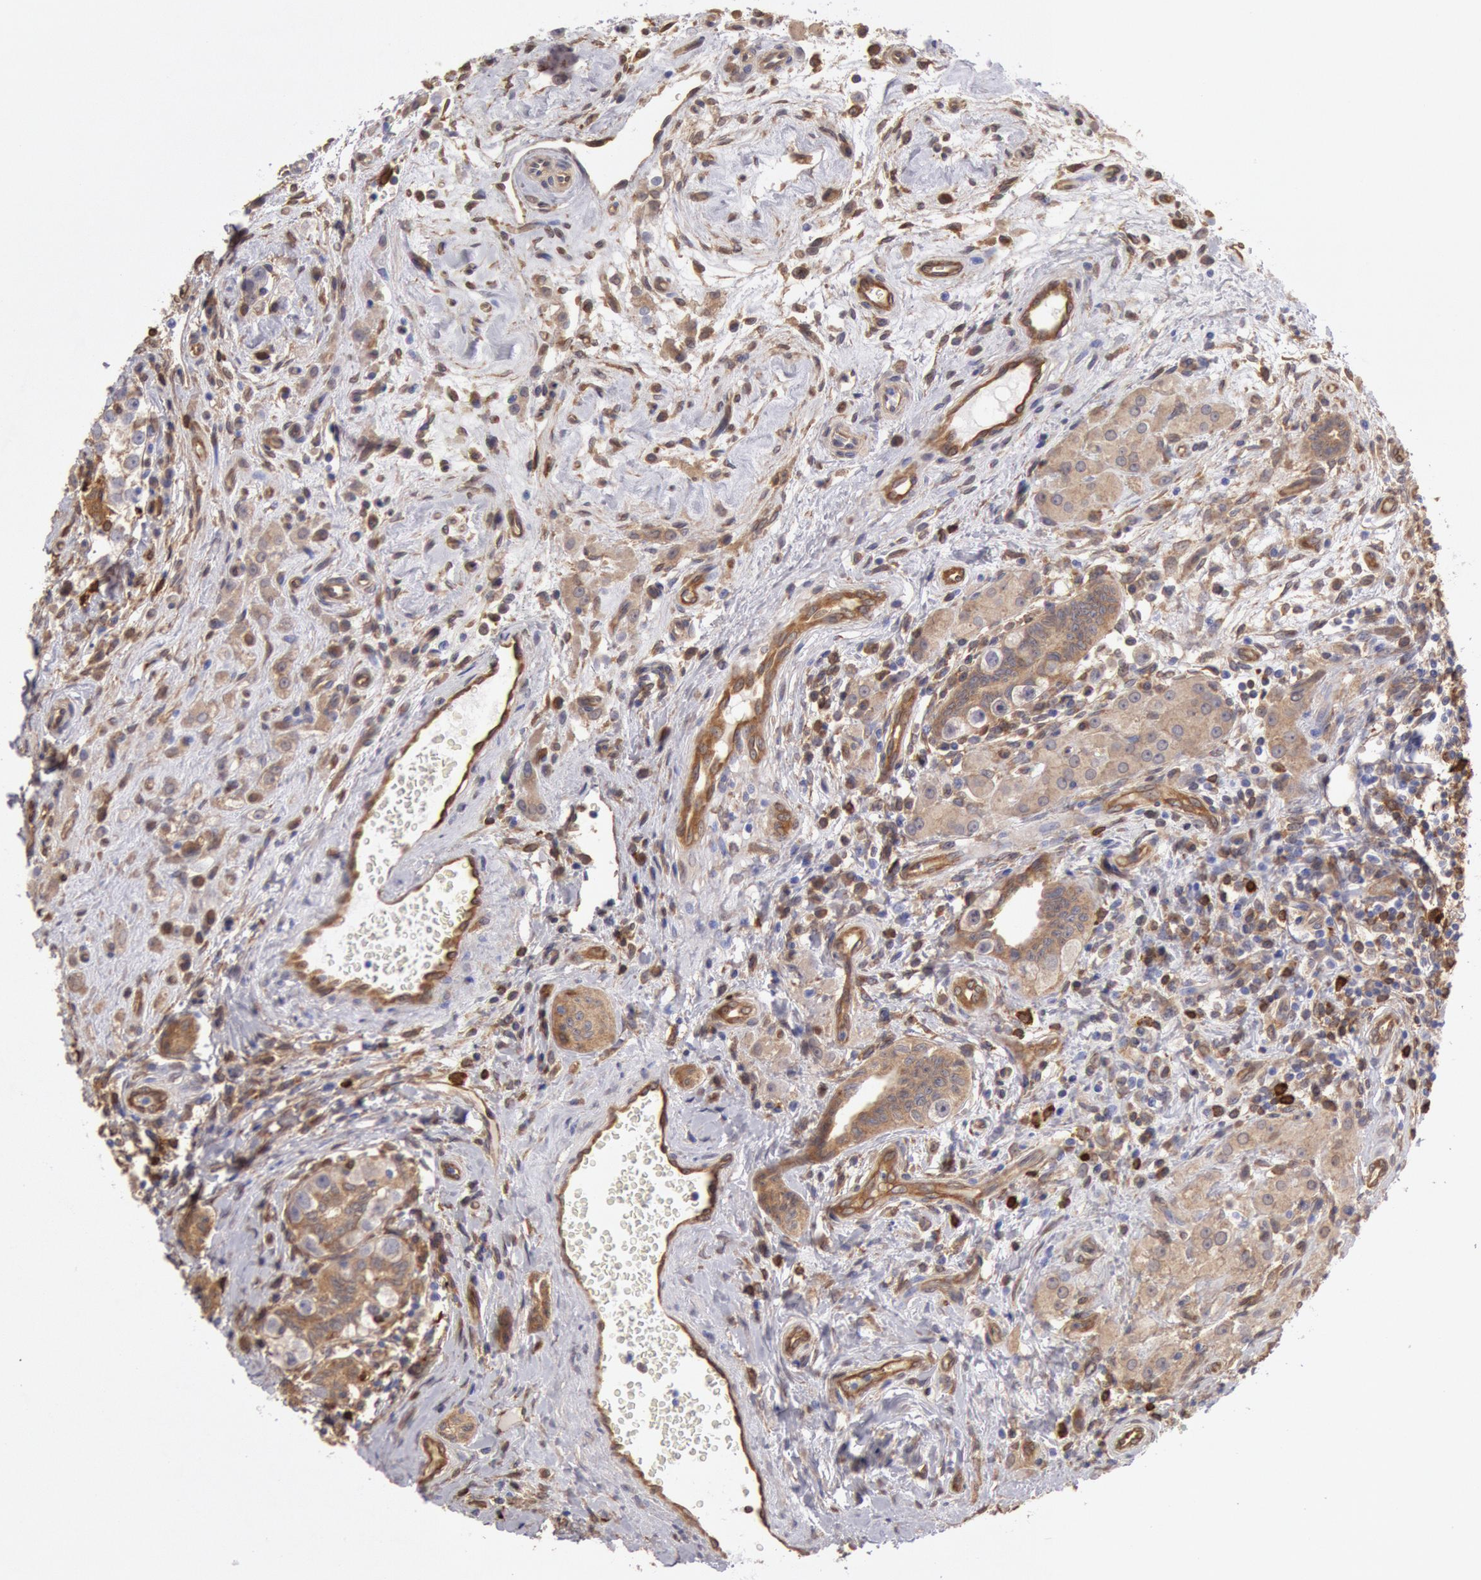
{"staining": {"intensity": "moderate", "quantity": ">75%", "location": "cytoplasmic/membranous"}, "tissue": "testis cancer", "cell_type": "Tumor cells", "image_type": "cancer", "snomed": [{"axis": "morphology", "description": "Seminoma, NOS"}, {"axis": "topography", "description": "Testis"}], "caption": "DAB (3,3'-diaminobenzidine) immunohistochemical staining of testis cancer reveals moderate cytoplasmic/membranous protein staining in about >75% of tumor cells. The protein of interest is stained brown, and the nuclei are stained in blue (DAB (3,3'-diaminobenzidine) IHC with brightfield microscopy, high magnification).", "gene": "CCDC50", "patient": {"sex": "male", "age": 32}}